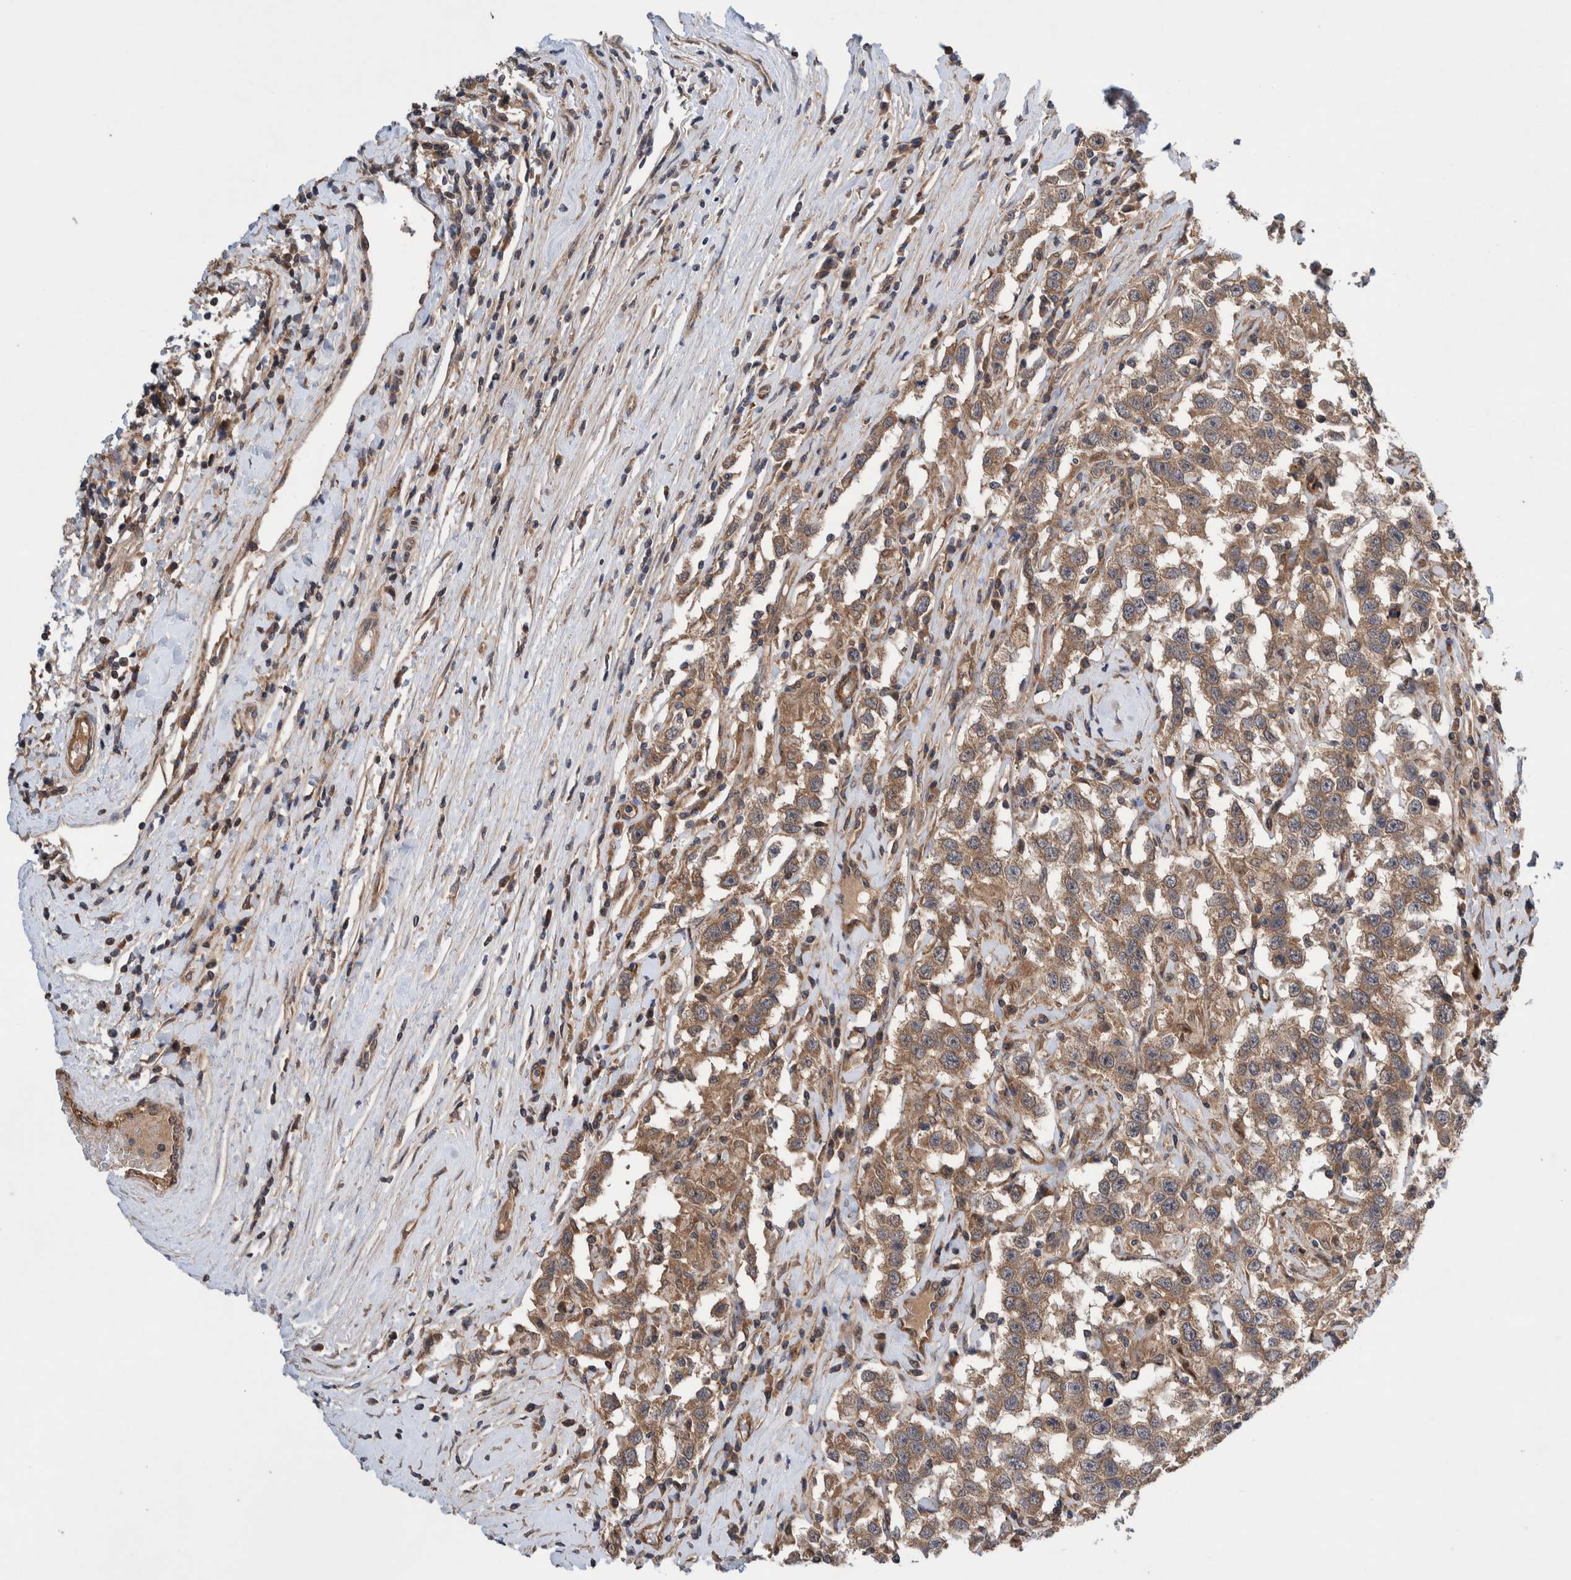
{"staining": {"intensity": "moderate", "quantity": ">75%", "location": "cytoplasmic/membranous"}, "tissue": "testis cancer", "cell_type": "Tumor cells", "image_type": "cancer", "snomed": [{"axis": "morphology", "description": "Seminoma, NOS"}, {"axis": "topography", "description": "Testis"}], "caption": "A brown stain labels moderate cytoplasmic/membranous staining of a protein in seminoma (testis) tumor cells. (Stains: DAB in brown, nuclei in blue, Microscopy: brightfield microscopy at high magnification).", "gene": "PIK3R6", "patient": {"sex": "male", "age": 41}}